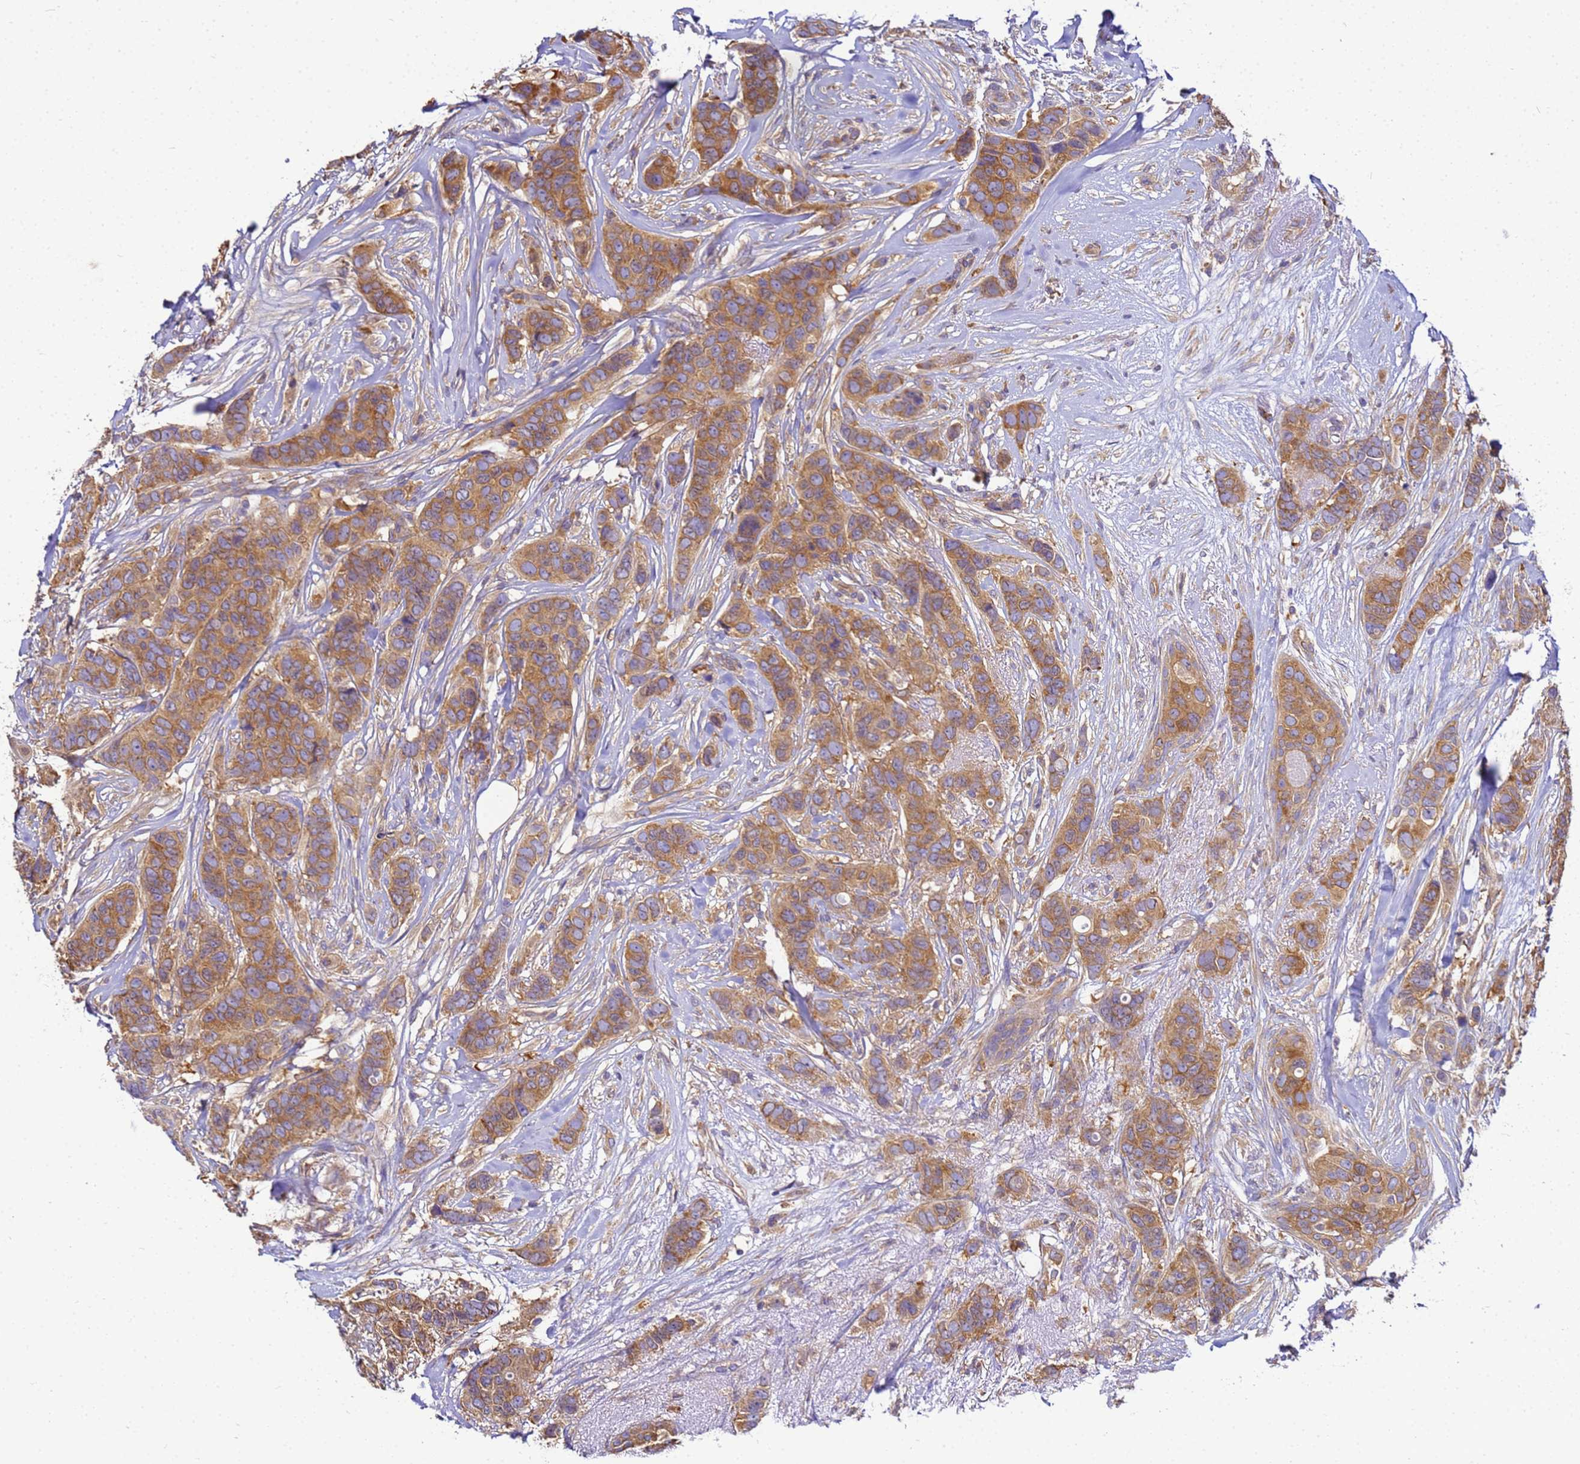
{"staining": {"intensity": "moderate", "quantity": ">75%", "location": "cytoplasmic/membranous"}, "tissue": "breast cancer", "cell_type": "Tumor cells", "image_type": "cancer", "snomed": [{"axis": "morphology", "description": "Lobular carcinoma"}, {"axis": "topography", "description": "Breast"}], "caption": "DAB (3,3'-diaminobenzidine) immunohistochemical staining of lobular carcinoma (breast) shows moderate cytoplasmic/membranous protein positivity in approximately >75% of tumor cells. Nuclei are stained in blue.", "gene": "NARS1", "patient": {"sex": "female", "age": 51}}